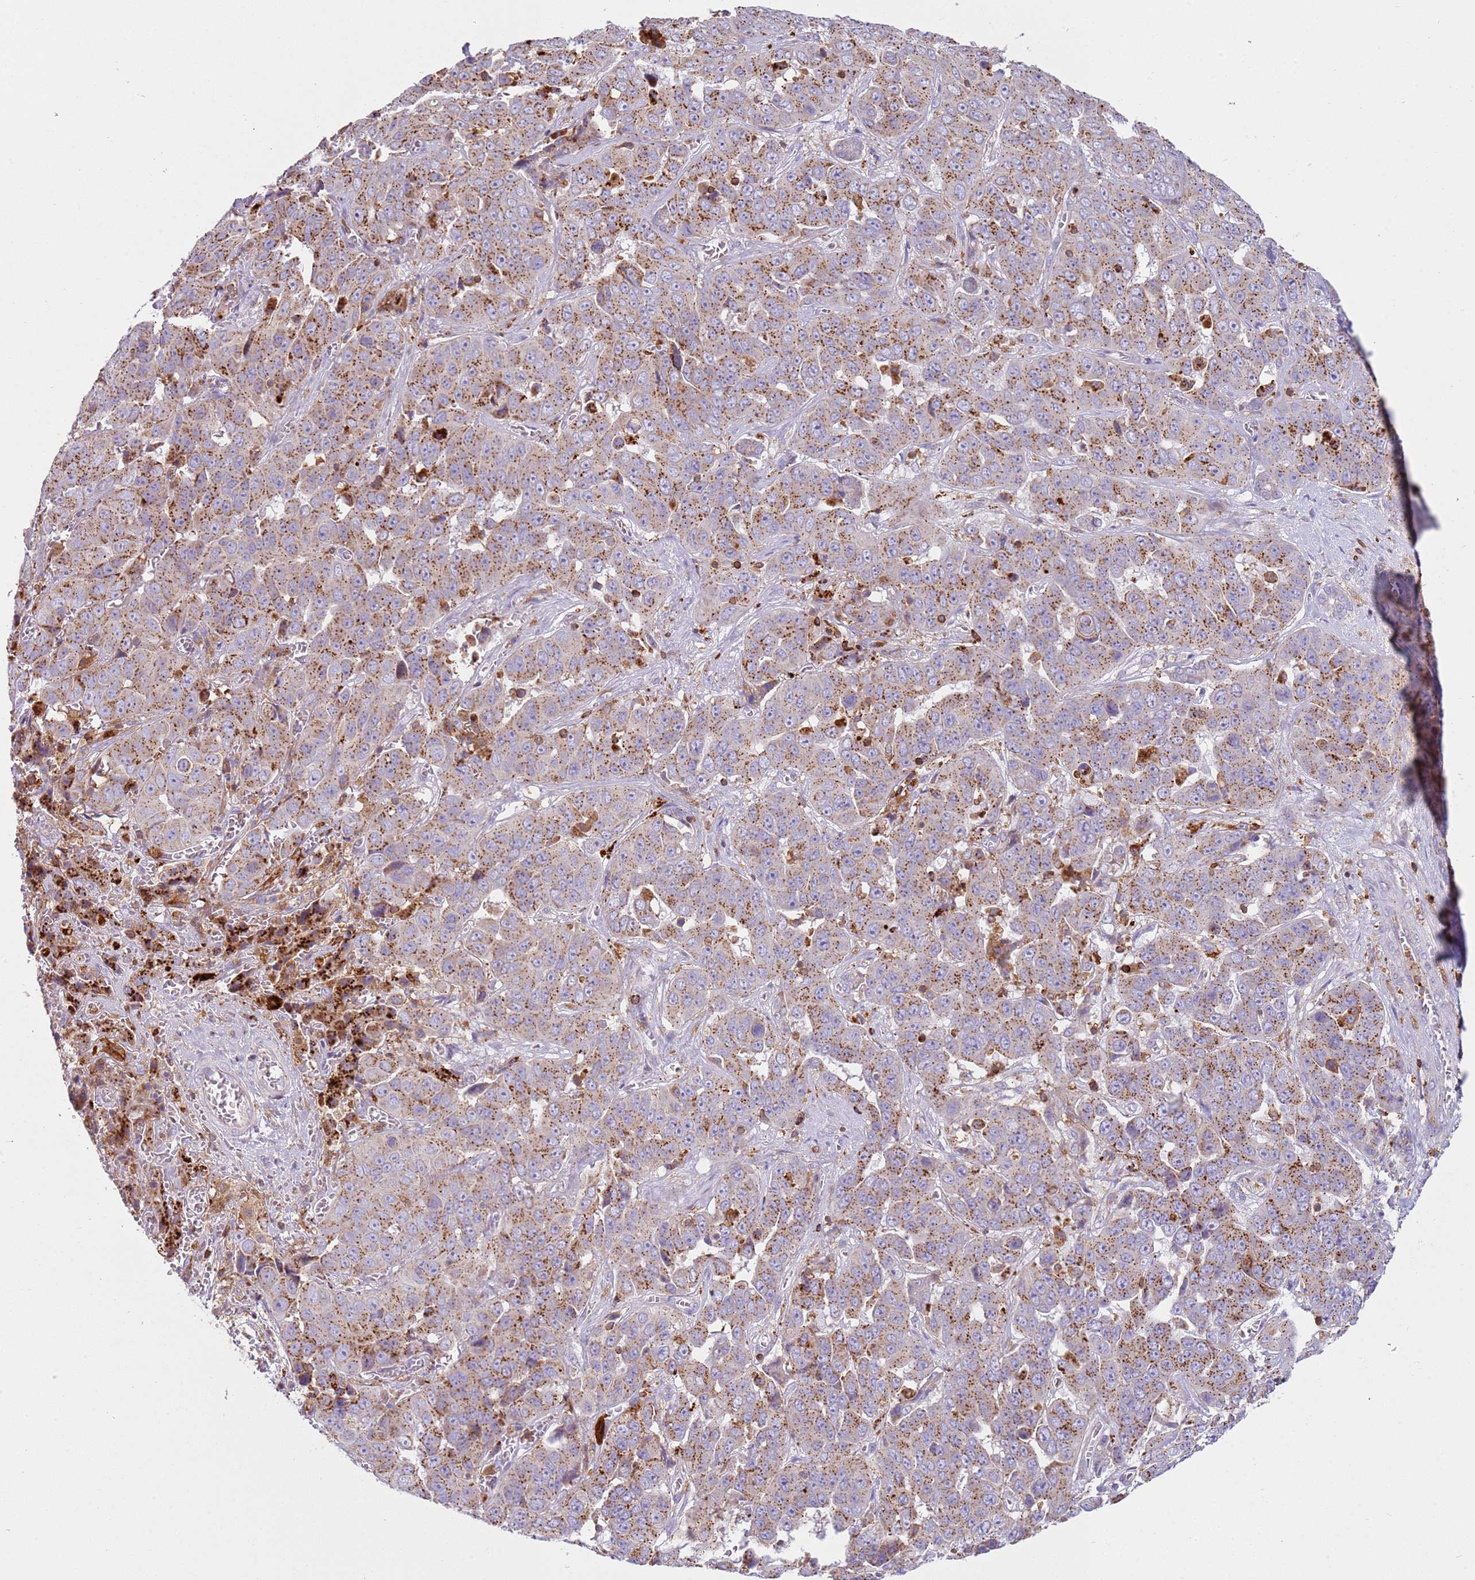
{"staining": {"intensity": "strong", "quantity": "25%-75%", "location": "cytoplasmic/membranous"}, "tissue": "liver cancer", "cell_type": "Tumor cells", "image_type": "cancer", "snomed": [{"axis": "morphology", "description": "Cholangiocarcinoma"}, {"axis": "topography", "description": "Liver"}], "caption": "Brown immunohistochemical staining in liver cholangiocarcinoma demonstrates strong cytoplasmic/membranous staining in about 25%-75% of tumor cells.", "gene": "TTPAL", "patient": {"sex": "female", "age": 52}}